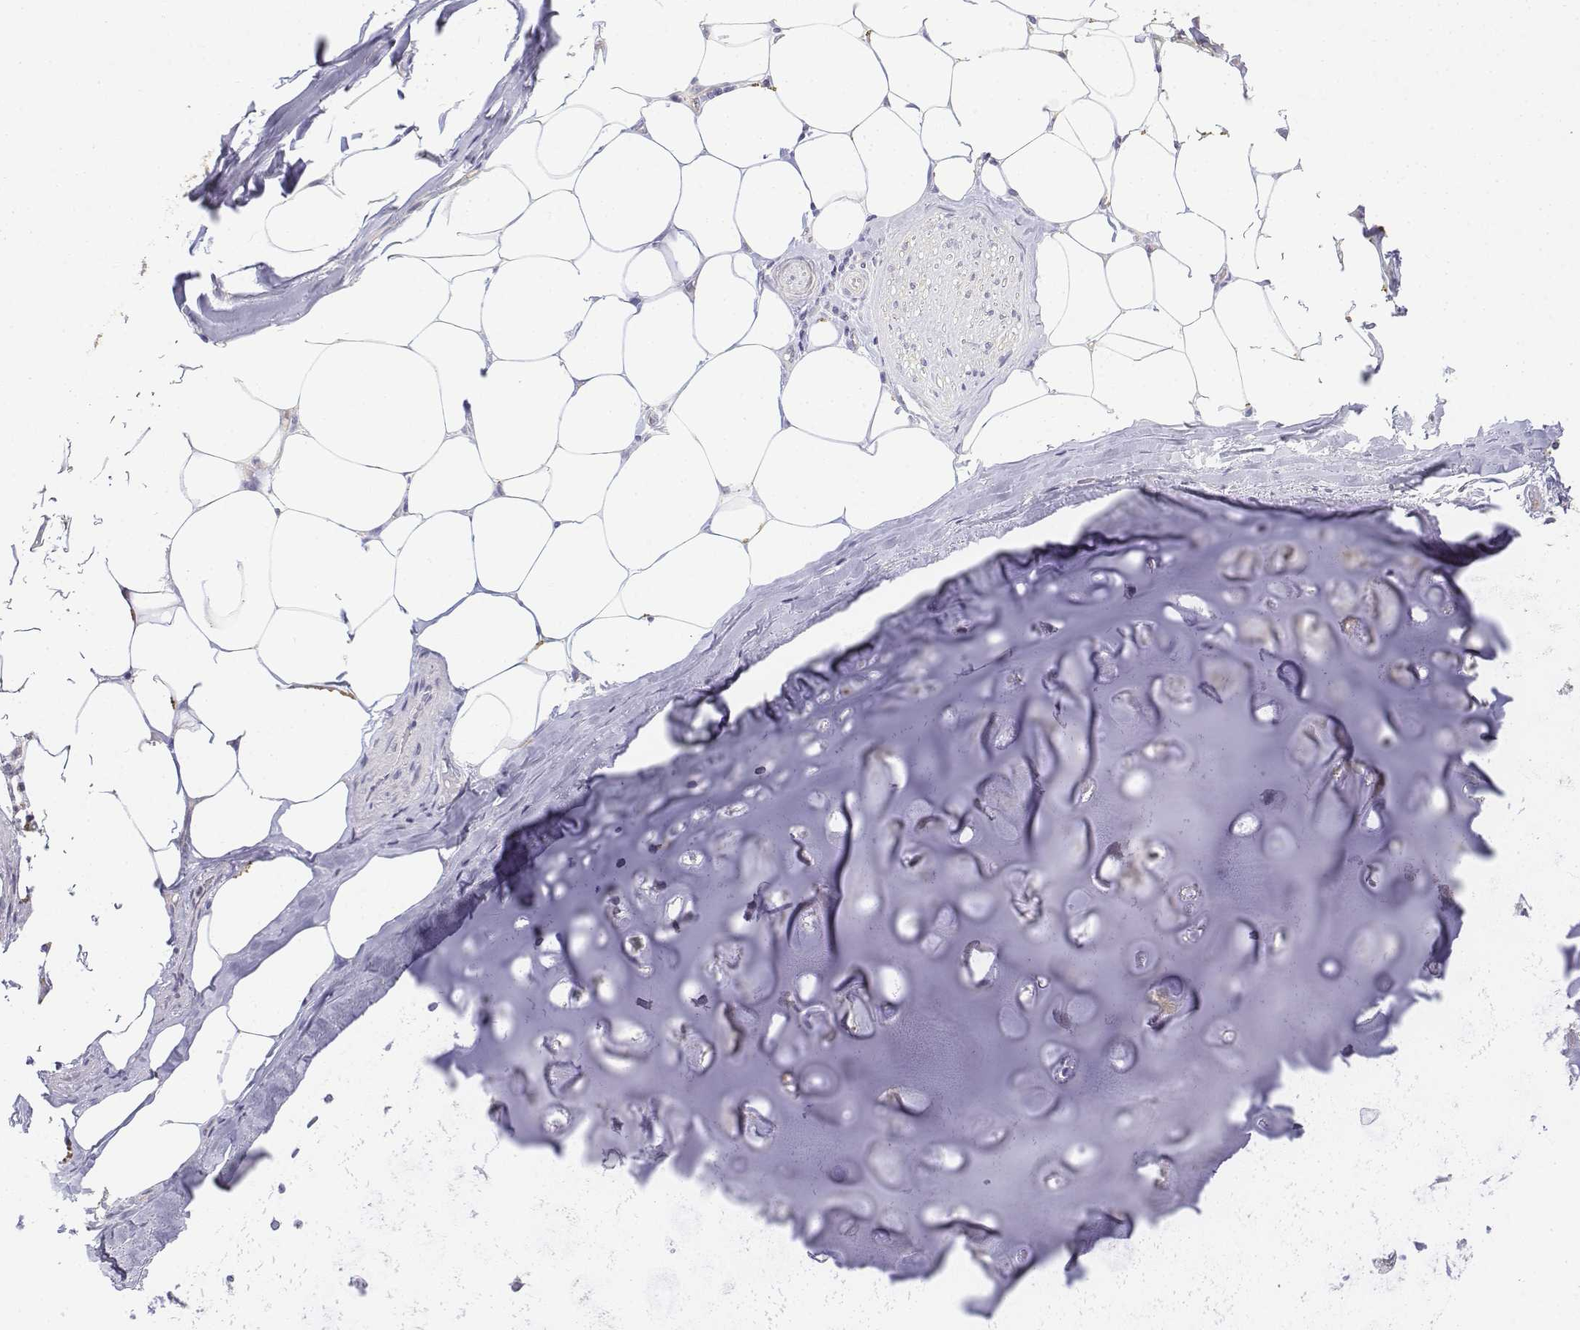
{"staining": {"intensity": "negative", "quantity": "none", "location": "none"}, "tissue": "adipose tissue", "cell_type": "Adipocytes", "image_type": "normal", "snomed": [{"axis": "morphology", "description": "Normal tissue, NOS"}, {"axis": "topography", "description": "Bronchus"}, {"axis": "topography", "description": "Lung"}], "caption": "DAB immunohistochemical staining of unremarkable human adipose tissue demonstrates no significant expression in adipocytes.", "gene": "LGSN", "patient": {"sex": "female", "age": 57}}